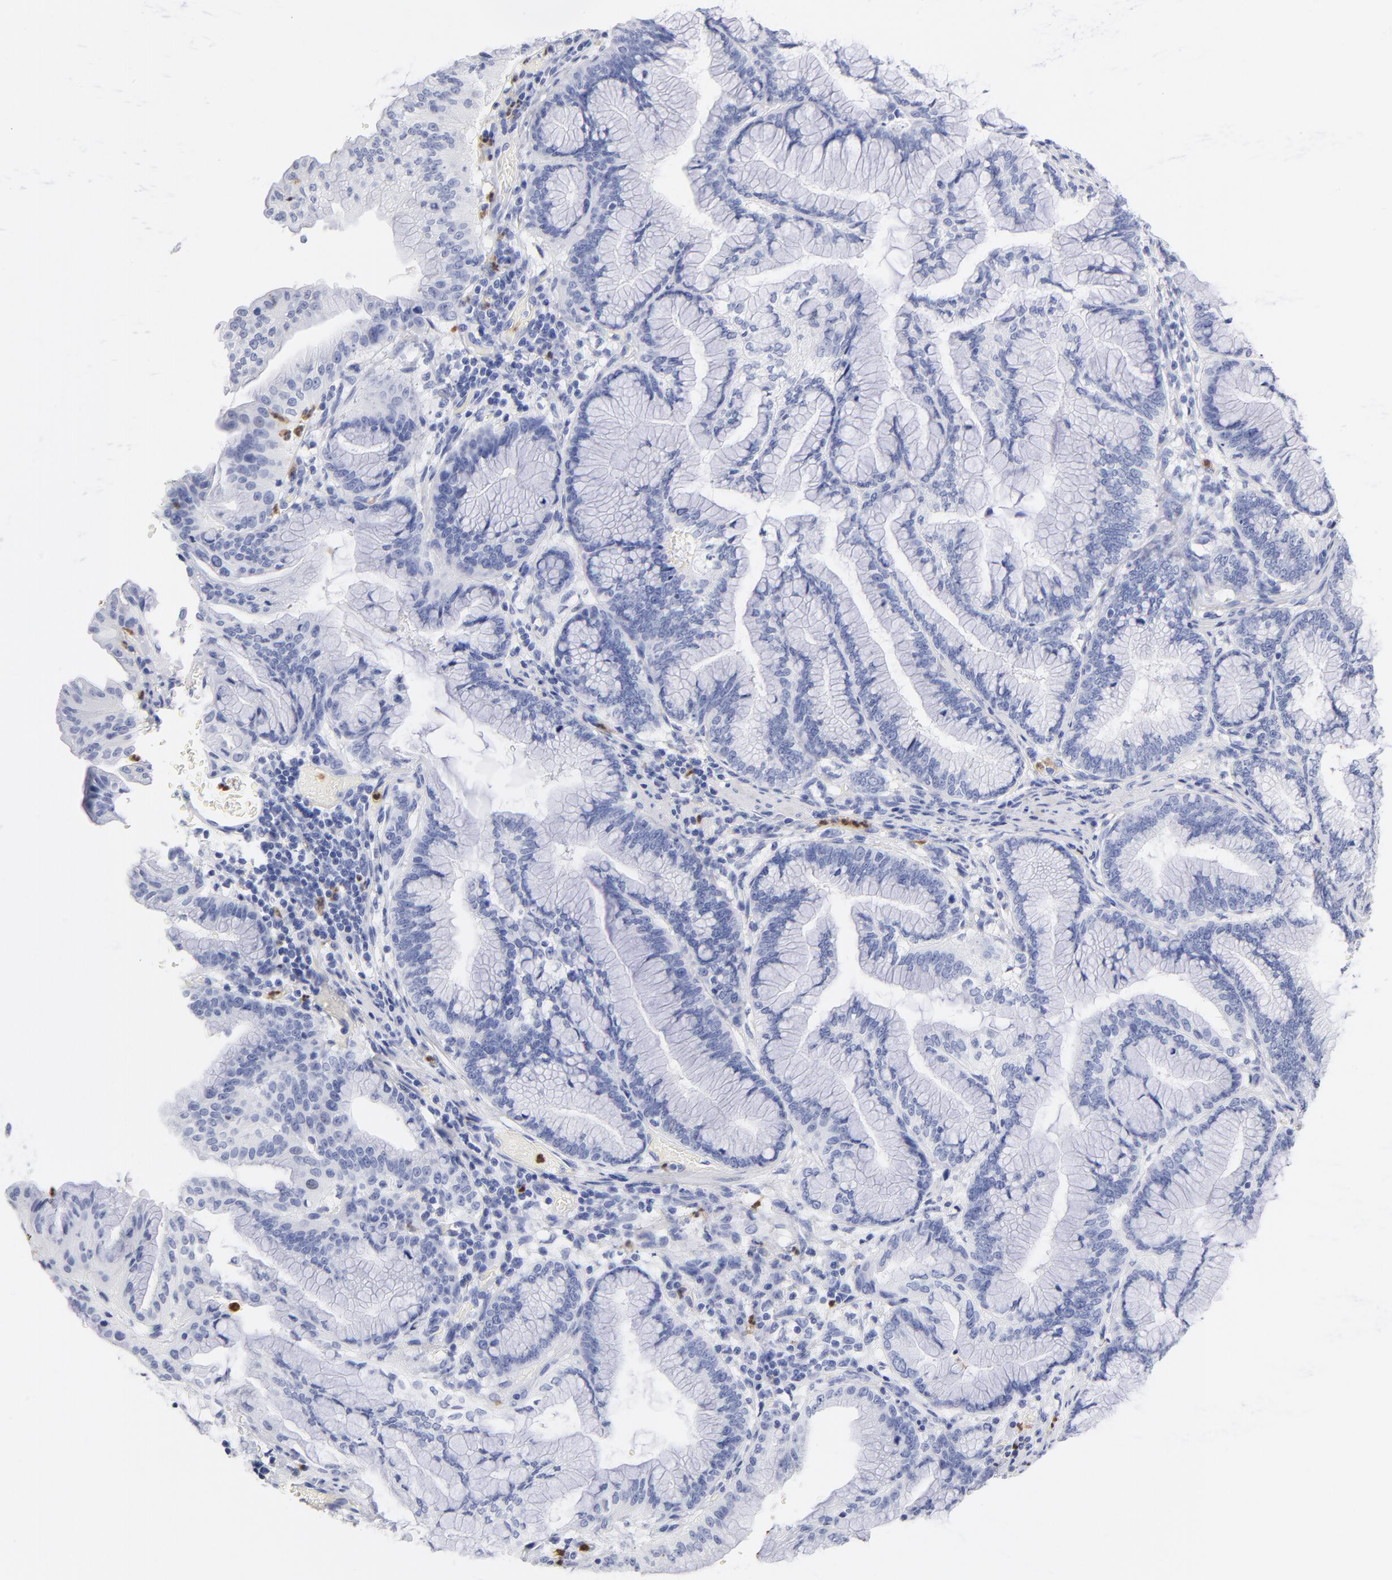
{"staining": {"intensity": "negative", "quantity": "none", "location": "none"}, "tissue": "pancreatic cancer", "cell_type": "Tumor cells", "image_type": "cancer", "snomed": [{"axis": "morphology", "description": "Adenocarcinoma, NOS"}, {"axis": "topography", "description": "Pancreas"}], "caption": "This is a photomicrograph of immunohistochemistry (IHC) staining of pancreatic cancer, which shows no expression in tumor cells.", "gene": "ARG1", "patient": {"sex": "female", "age": 64}}